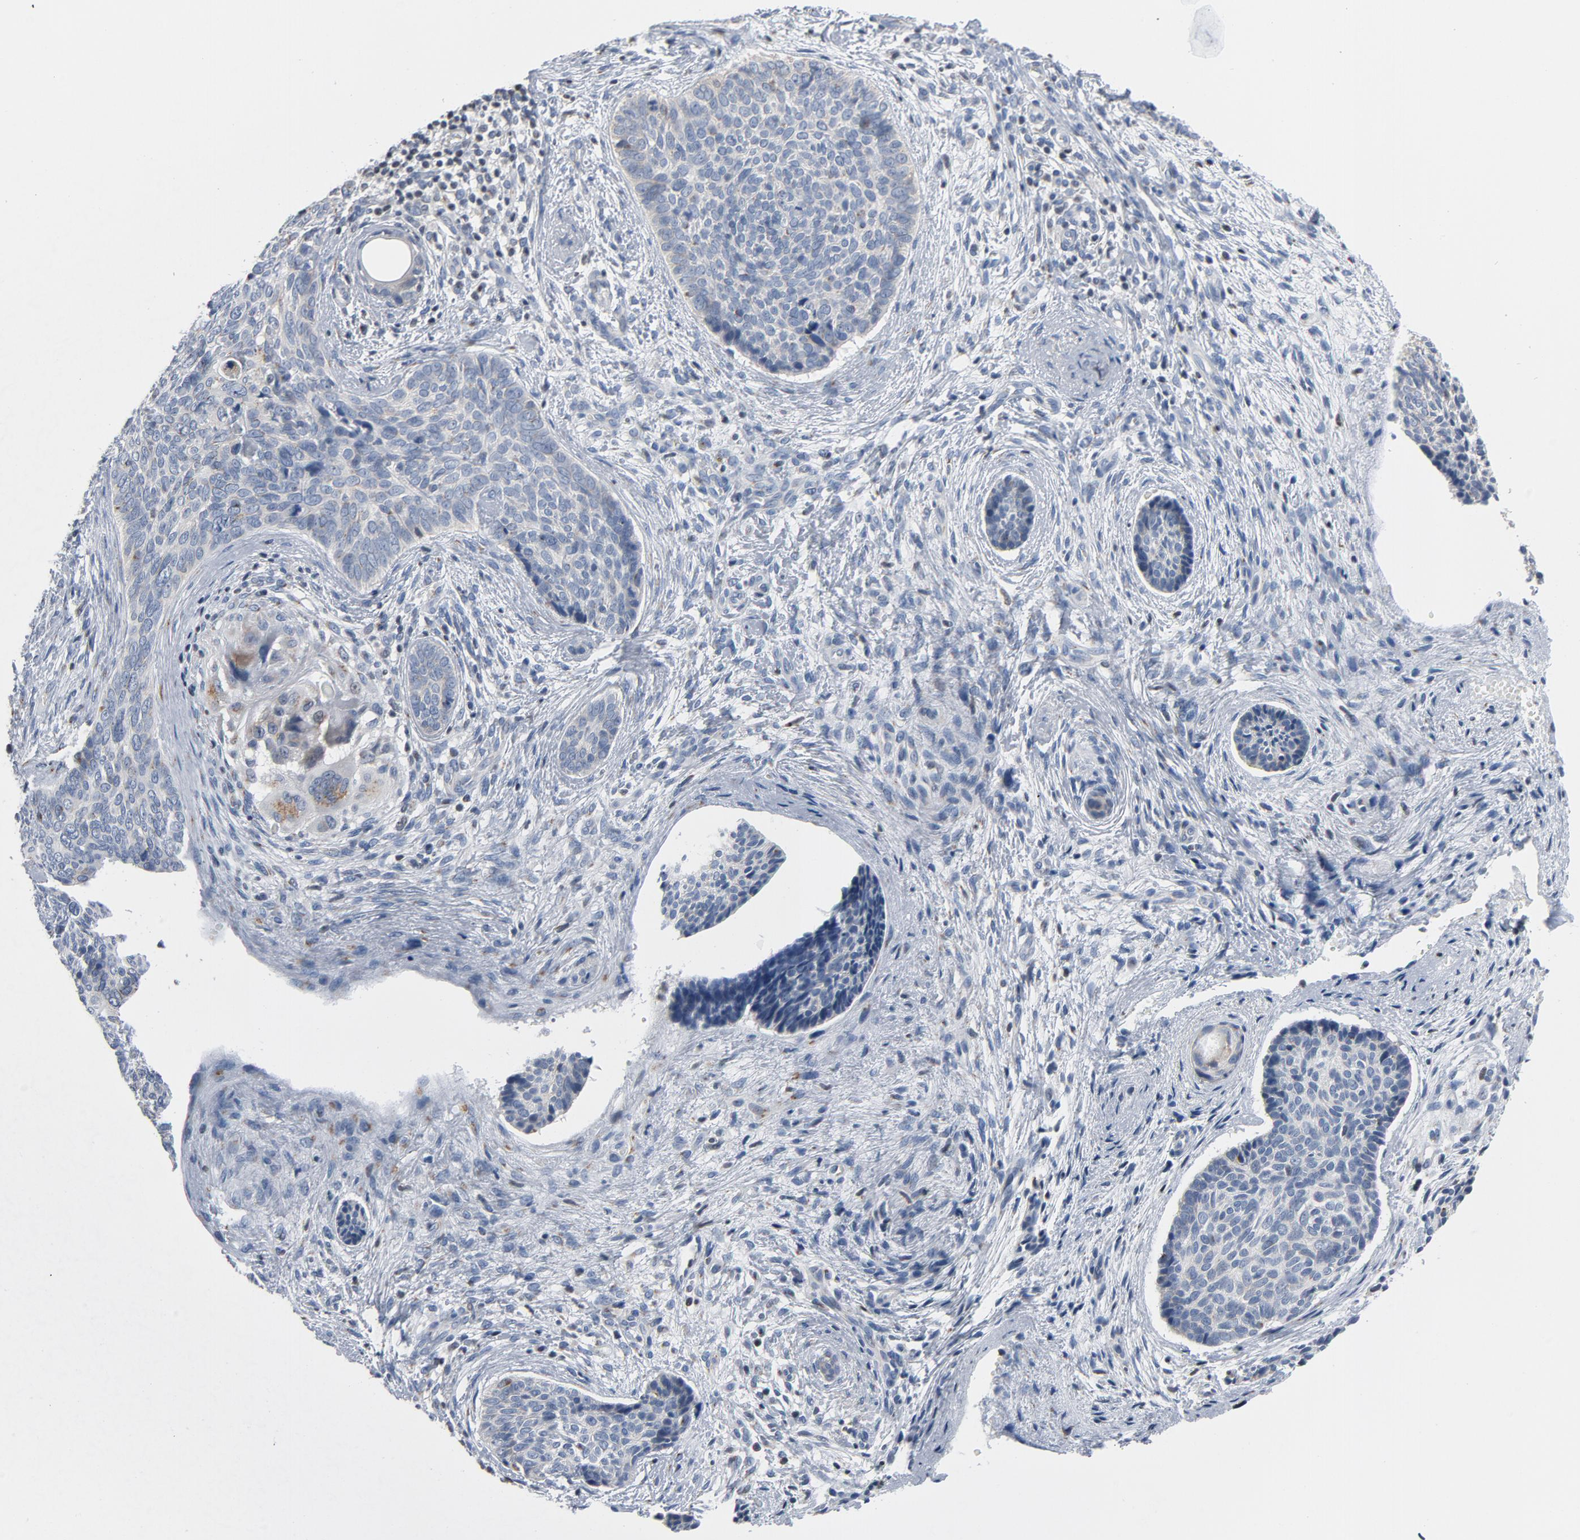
{"staining": {"intensity": "weak", "quantity": "<25%", "location": "cytoplasmic/membranous"}, "tissue": "skin cancer", "cell_type": "Tumor cells", "image_type": "cancer", "snomed": [{"axis": "morphology", "description": "Normal tissue, NOS"}, {"axis": "morphology", "description": "Basal cell carcinoma"}, {"axis": "topography", "description": "Skin"}], "caption": "Human skin basal cell carcinoma stained for a protein using immunohistochemistry (IHC) shows no positivity in tumor cells.", "gene": "YIPF6", "patient": {"sex": "female", "age": 57}}